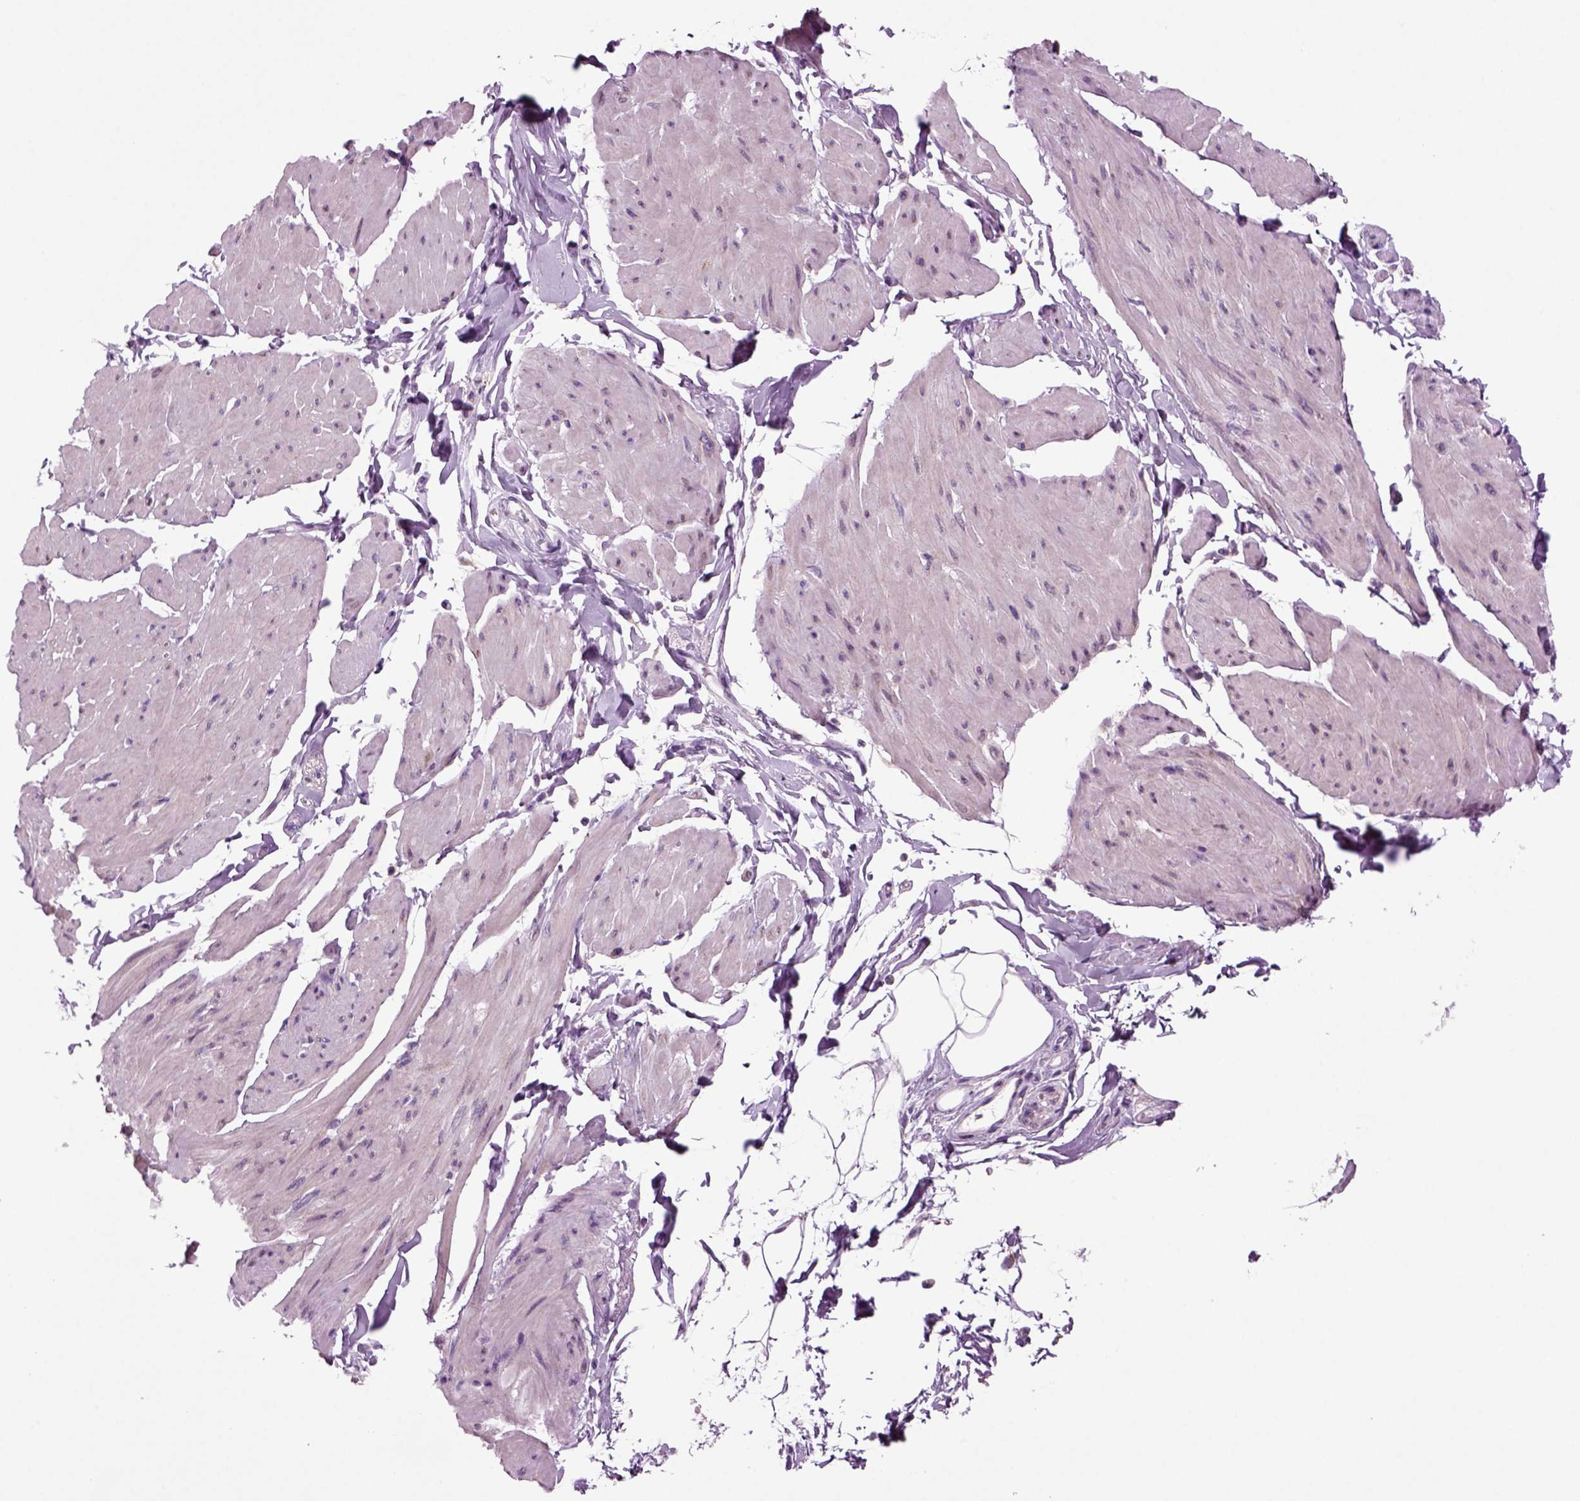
{"staining": {"intensity": "negative", "quantity": "none", "location": "none"}, "tissue": "smooth muscle", "cell_type": "Smooth muscle cells", "image_type": "normal", "snomed": [{"axis": "morphology", "description": "Normal tissue, NOS"}, {"axis": "topography", "description": "Adipose tissue"}, {"axis": "topography", "description": "Smooth muscle"}, {"axis": "topography", "description": "Peripheral nerve tissue"}], "caption": "Immunohistochemical staining of normal human smooth muscle exhibits no significant positivity in smooth muscle cells.", "gene": "ARID3A", "patient": {"sex": "male", "age": 83}}